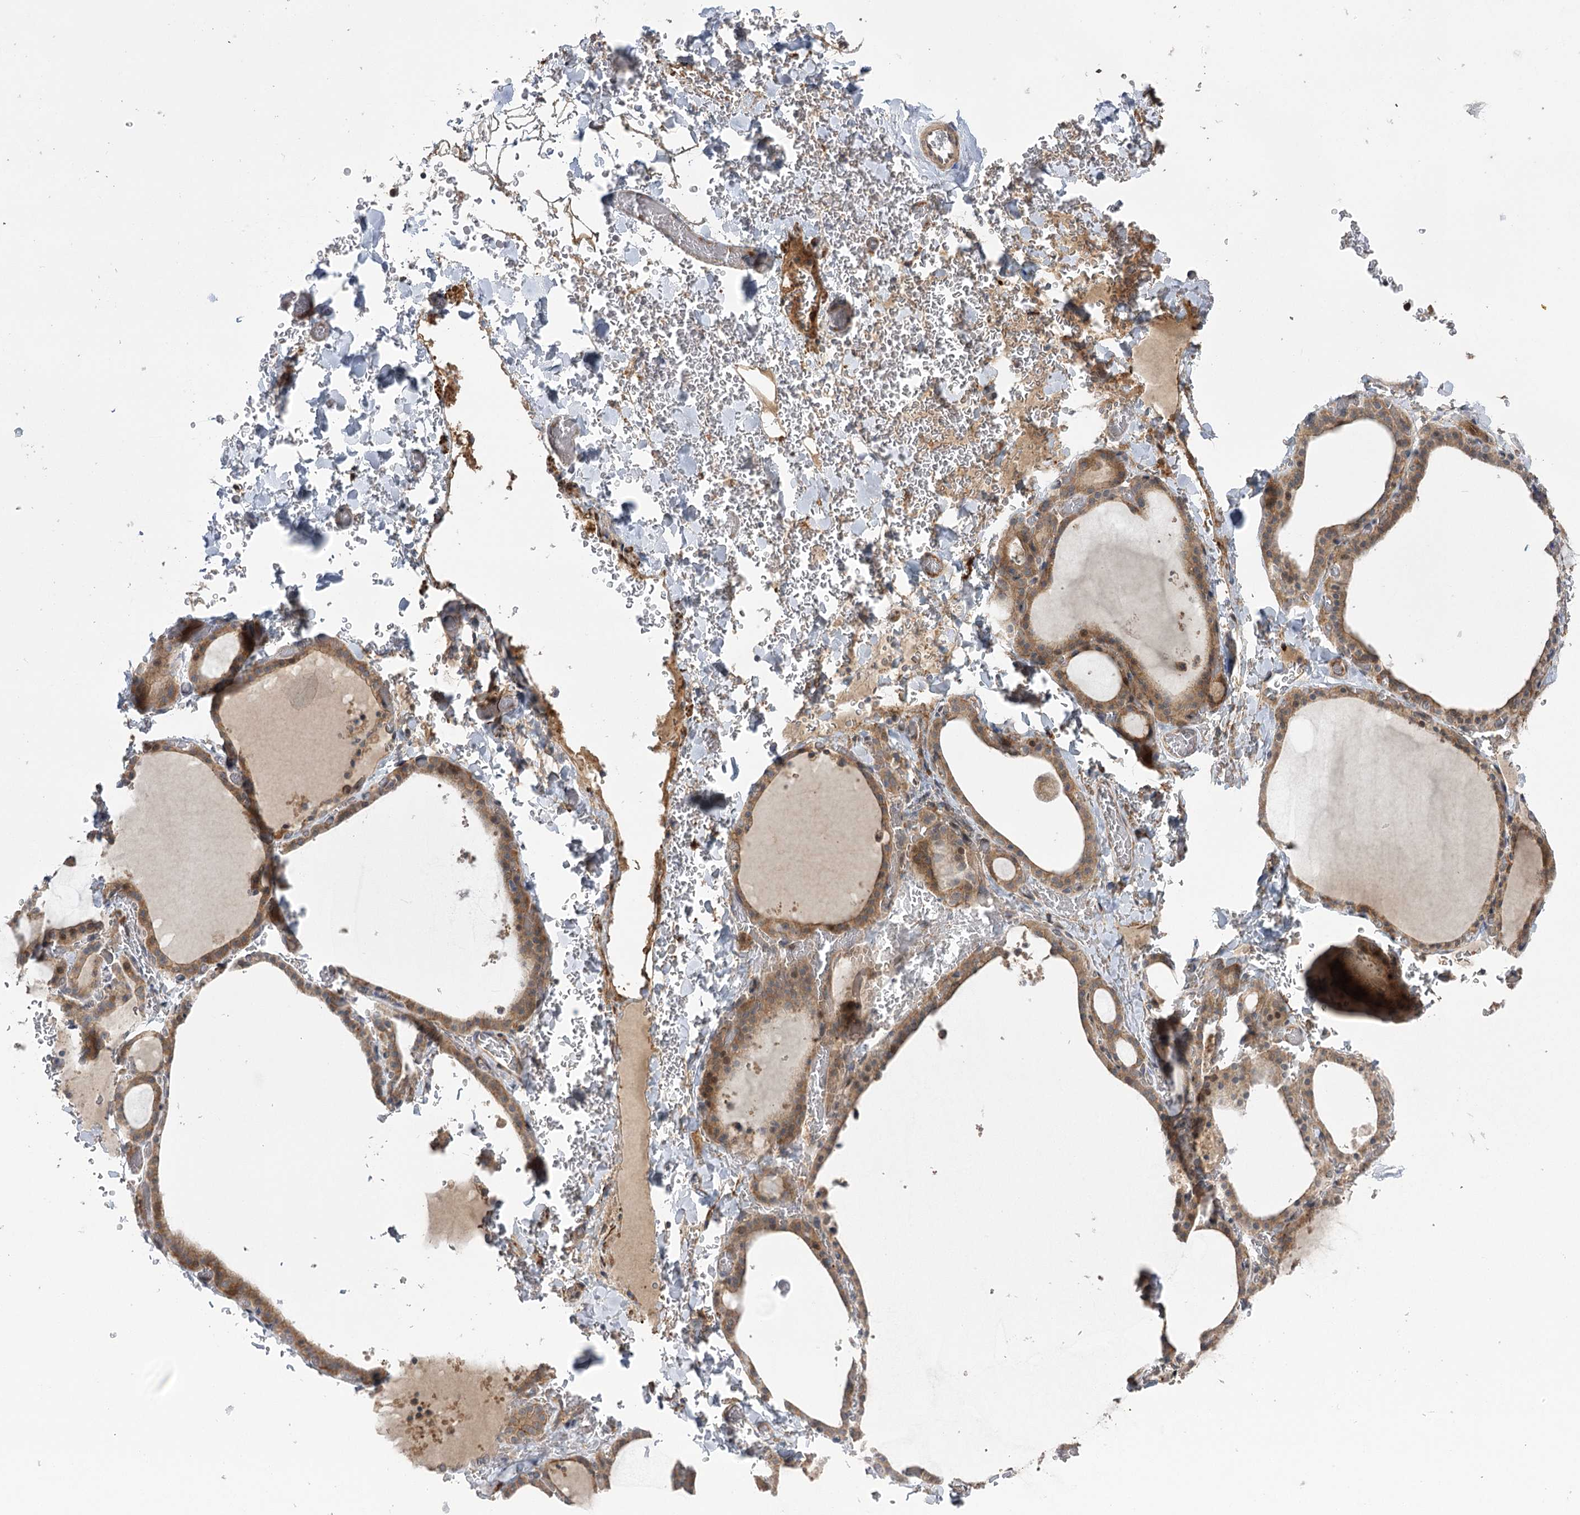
{"staining": {"intensity": "moderate", "quantity": ">75%", "location": "cytoplasmic/membranous"}, "tissue": "thyroid gland", "cell_type": "Glandular cells", "image_type": "normal", "snomed": [{"axis": "morphology", "description": "Normal tissue, NOS"}, {"axis": "topography", "description": "Thyroid gland"}], "caption": "Glandular cells show moderate cytoplasmic/membranous staining in approximately >75% of cells in normal thyroid gland. The staining was performed using DAB, with brown indicating positive protein expression. Nuclei are stained blue with hematoxylin.", "gene": "KCNN2", "patient": {"sex": "female", "age": 39}}